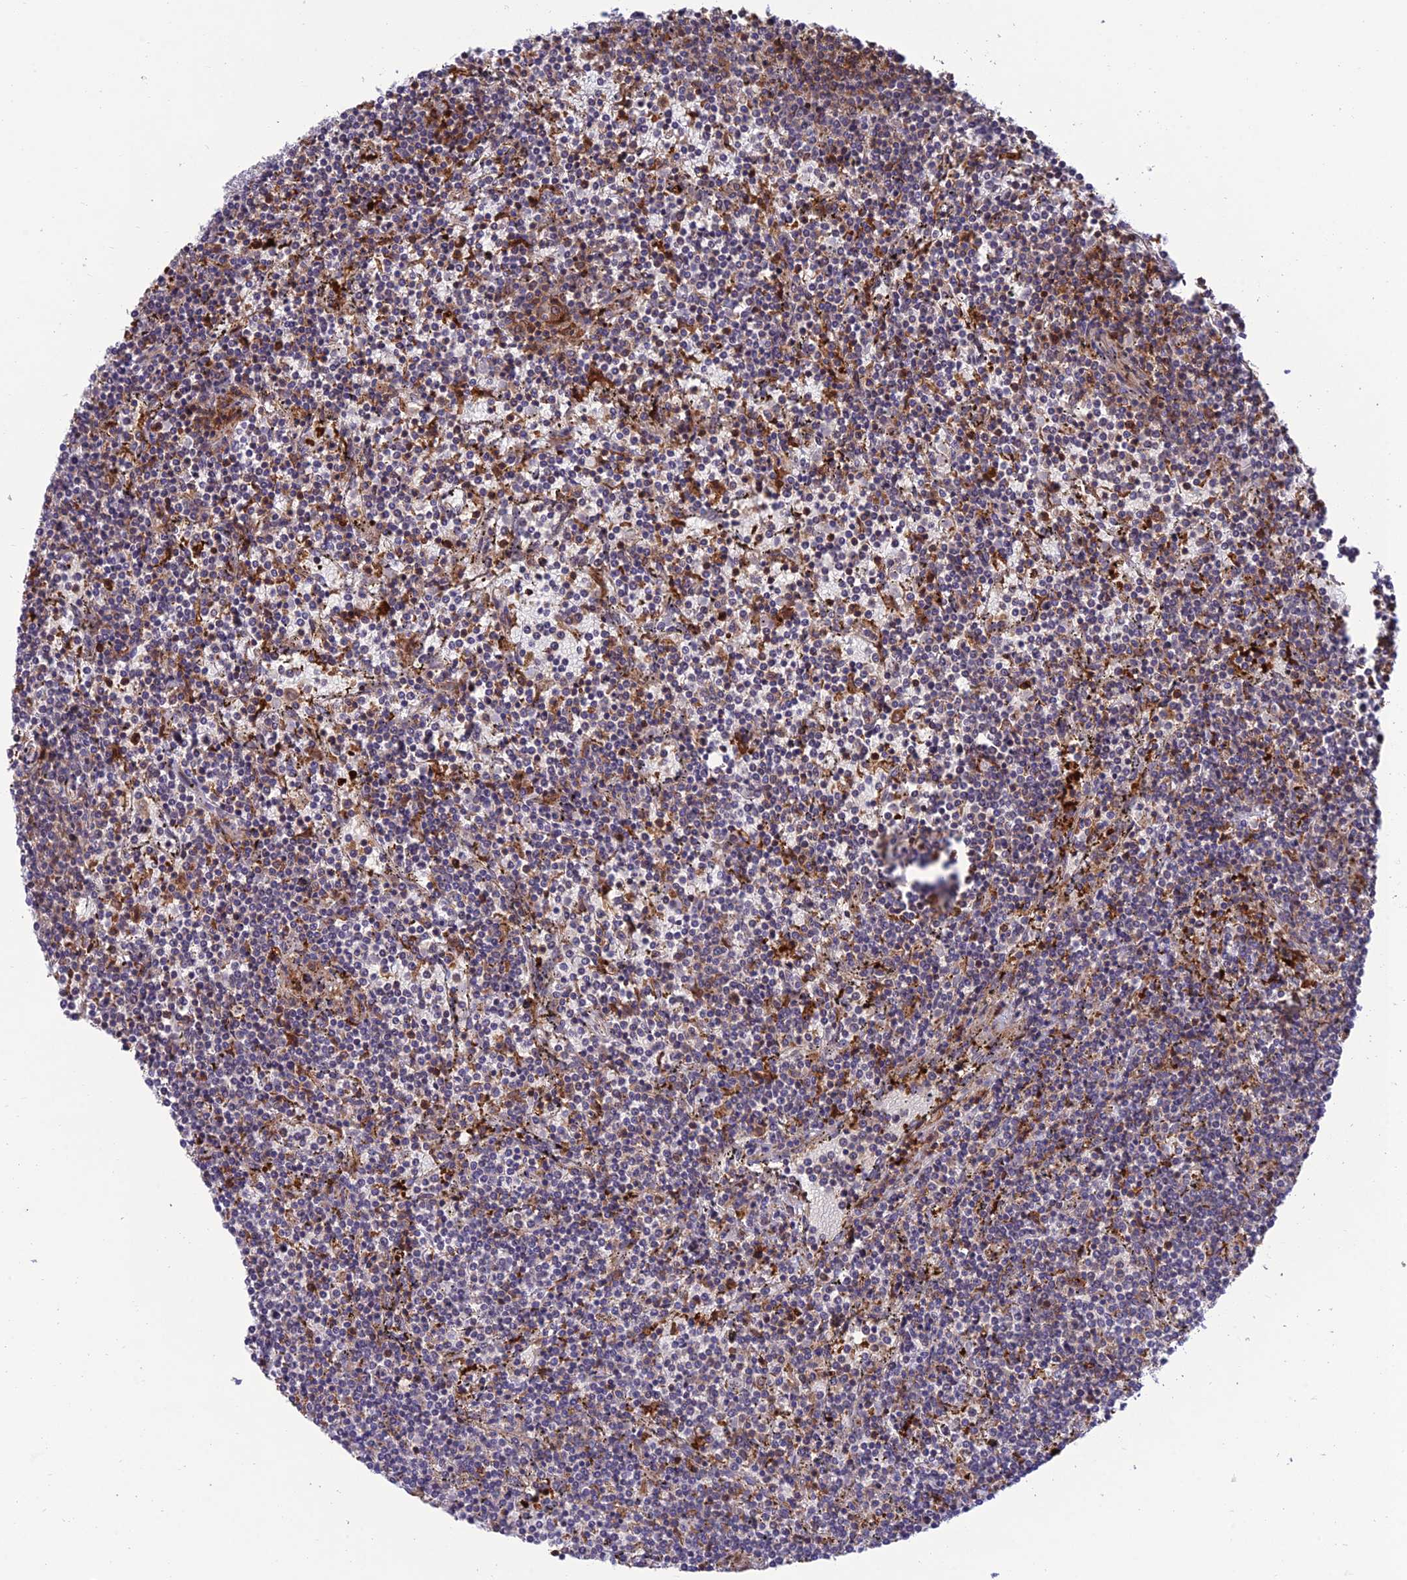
{"staining": {"intensity": "negative", "quantity": "none", "location": "none"}, "tissue": "lymphoma", "cell_type": "Tumor cells", "image_type": "cancer", "snomed": [{"axis": "morphology", "description": "Malignant lymphoma, non-Hodgkin's type, Low grade"}, {"axis": "topography", "description": "Spleen"}], "caption": "Immunohistochemistry micrograph of neoplastic tissue: lymphoma stained with DAB exhibits no significant protein expression in tumor cells. (Stains: DAB (3,3'-diaminobenzidine) IHC with hematoxylin counter stain, Microscopy: brightfield microscopy at high magnification).", "gene": "FAM76A", "patient": {"sex": "female", "age": 50}}